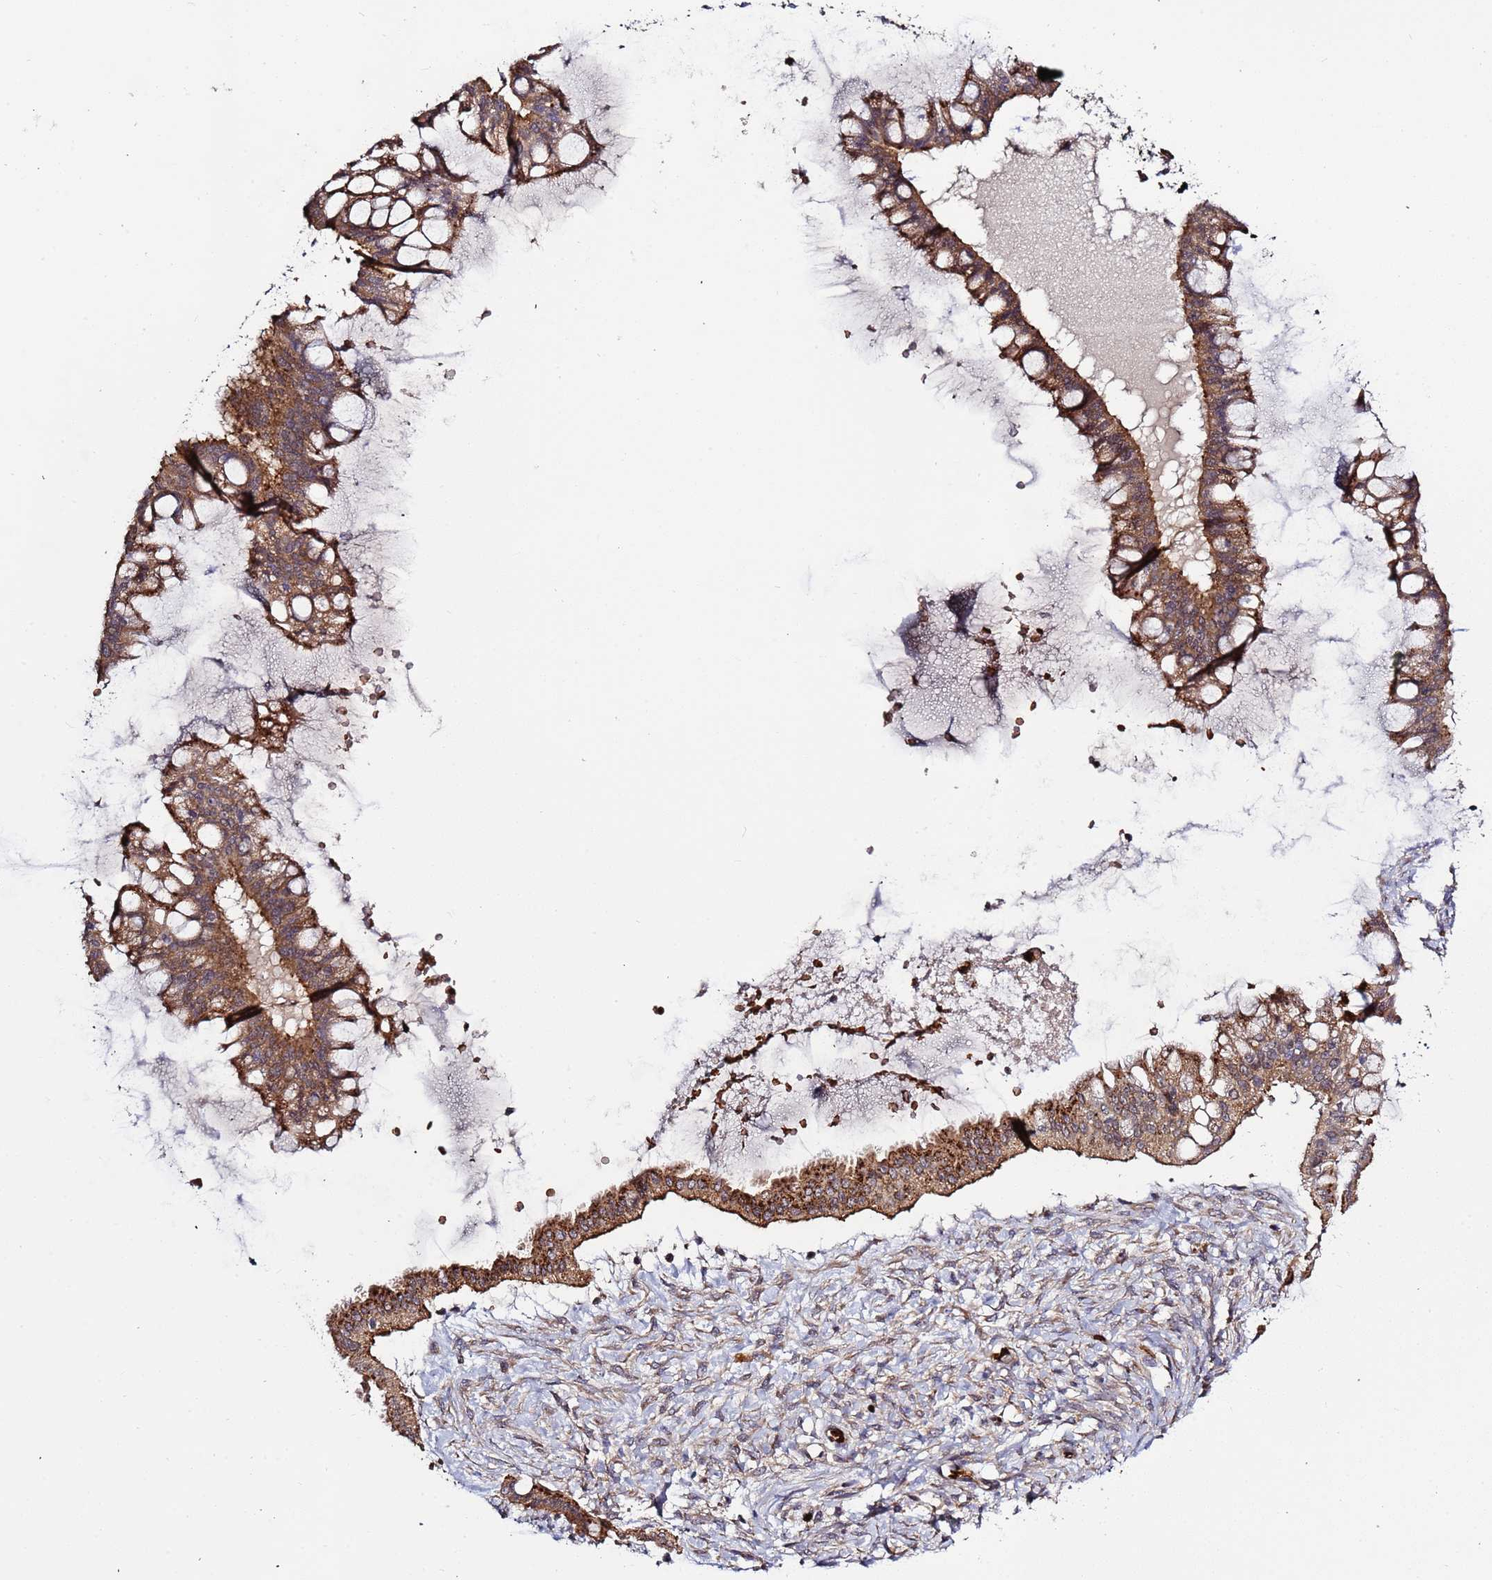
{"staining": {"intensity": "moderate", "quantity": ">75%", "location": "cytoplasmic/membranous"}, "tissue": "ovarian cancer", "cell_type": "Tumor cells", "image_type": "cancer", "snomed": [{"axis": "morphology", "description": "Cystadenocarcinoma, mucinous, NOS"}, {"axis": "topography", "description": "Ovary"}], "caption": "Immunohistochemistry (IHC) of human ovarian cancer (mucinous cystadenocarcinoma) displays medium levels of moderate cytoplasmic/membranous staining in about >75% of tumor cells.", "gene": "VPS36", "patient": {"sex": "female", "age": 73}}